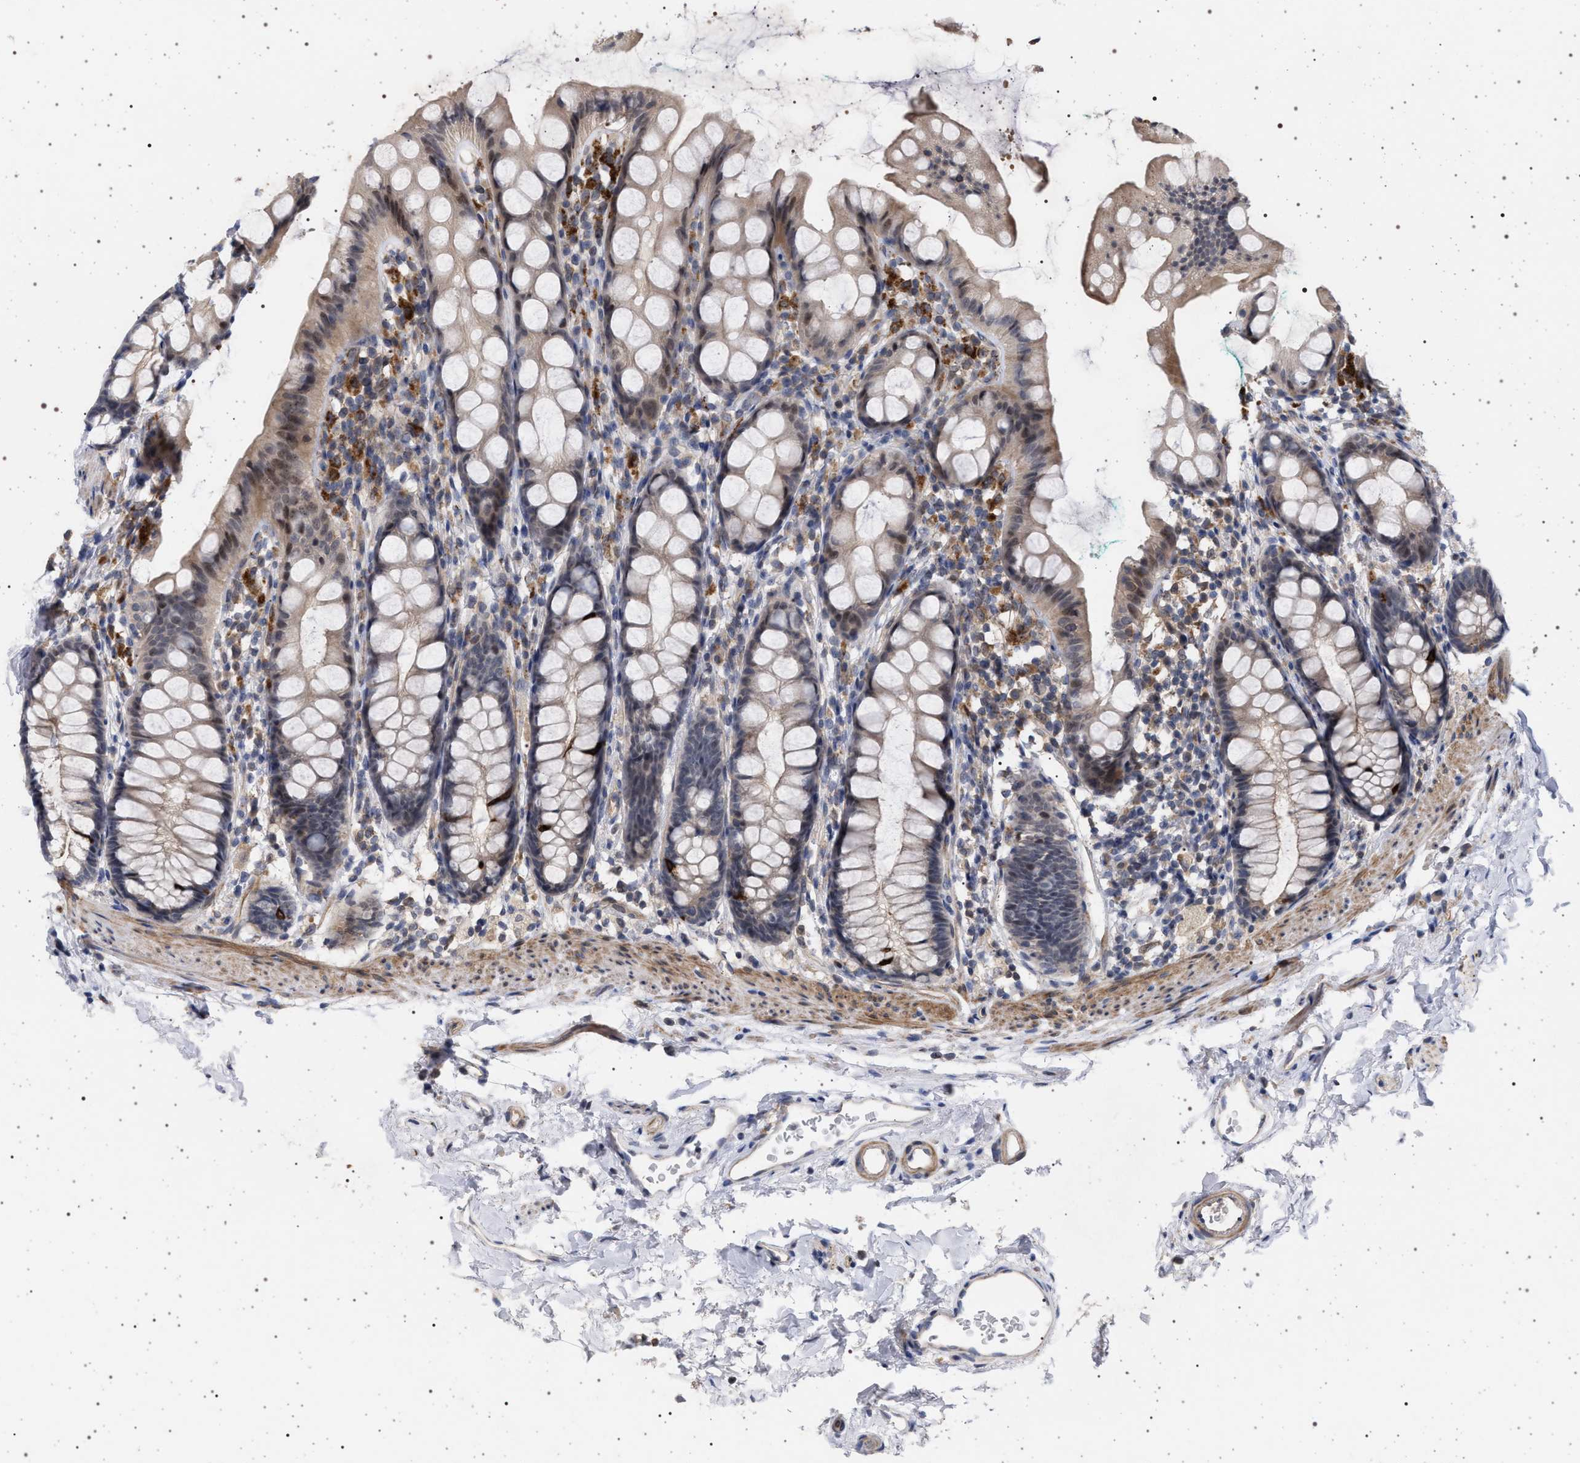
{"staining": {"intensity": "moderate", "quantity": "25%-75%", "location": "cytoplasmic/membranous,nuclear"}, "tissue": "rectum", "cell_type": "Glandular cells", "image_type": "normal", "snomed": [{"axis": "morphology", "description": "Normal tissue, NOS"}, {"axis": "topography", "description": "Rectum"}], "caption": "This histopathology image demonstrates immunohistochemistry staining of unremarkable rectum, with medium moderate cytoplasmic/membranous,nuclear staining in approximately 25%-75% of glandular cells.", "gene": "RBM48", "patient": {"sex": "female", "age": 65}}